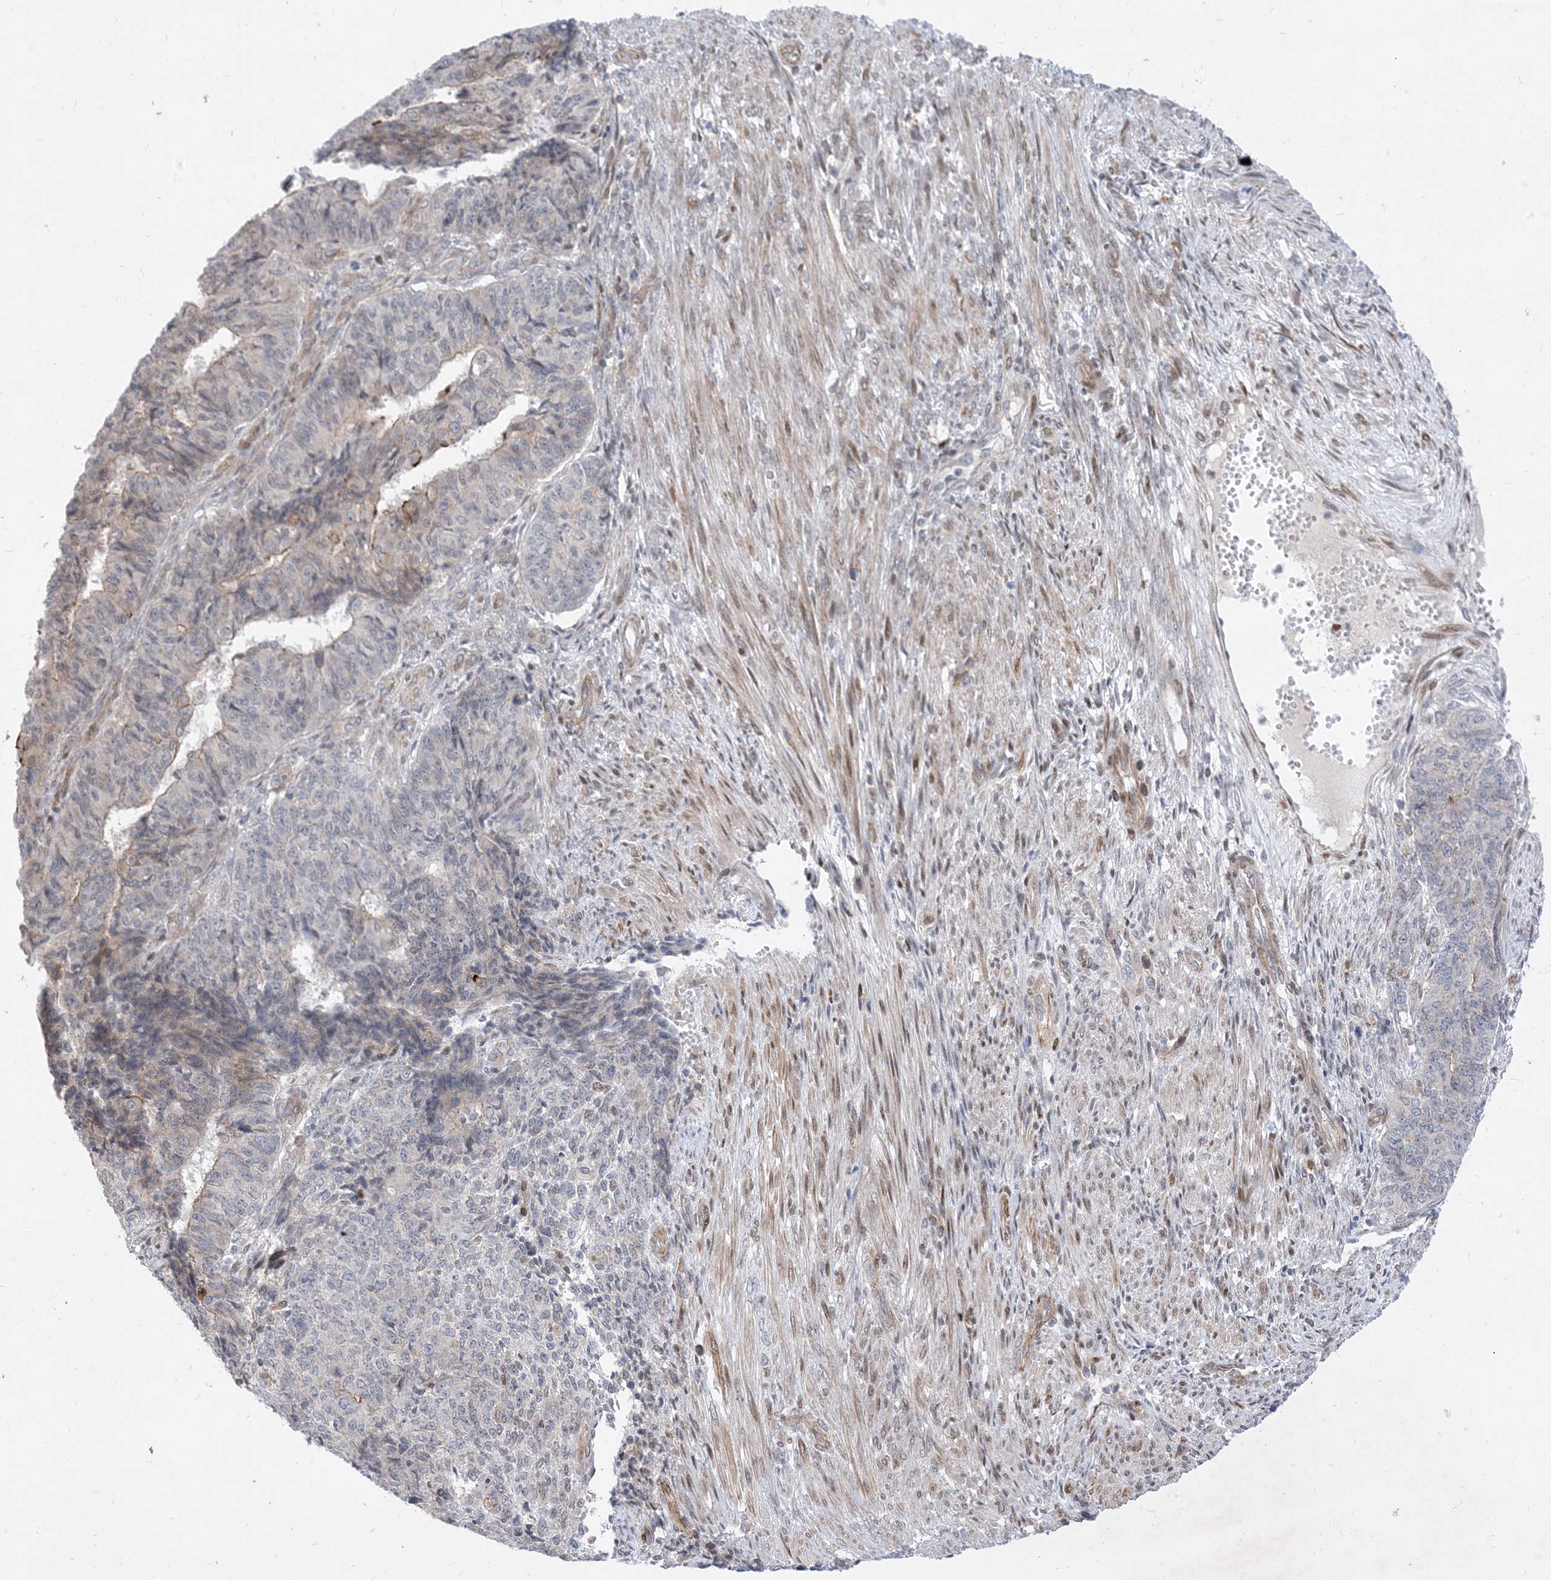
{"staining": {"intensity": "negative", "quantity": "none", "location": "none"}, "tissue": "endometrial cancer", "cell_type": "Tumor cells", "image_type": "cancer", "snomed": [{"axis": "morphology", "description": "Adenocarcinoma, NOS"}, {"axis": "topography", "description": "Endometrium"}], "caption": "DAB (3,3'-diaminobenzidine) immunohistochemical staining of endometrial adenocarcinoma shows no significant staining in tumor cells. The staining is performed using DAB (3,3'-diaminobenzidine) brown chromogen with nuclei counter-stained in using hematoxylin.", "gene": "TYSND1", "patient": {"sex": "female", "age": 32}}